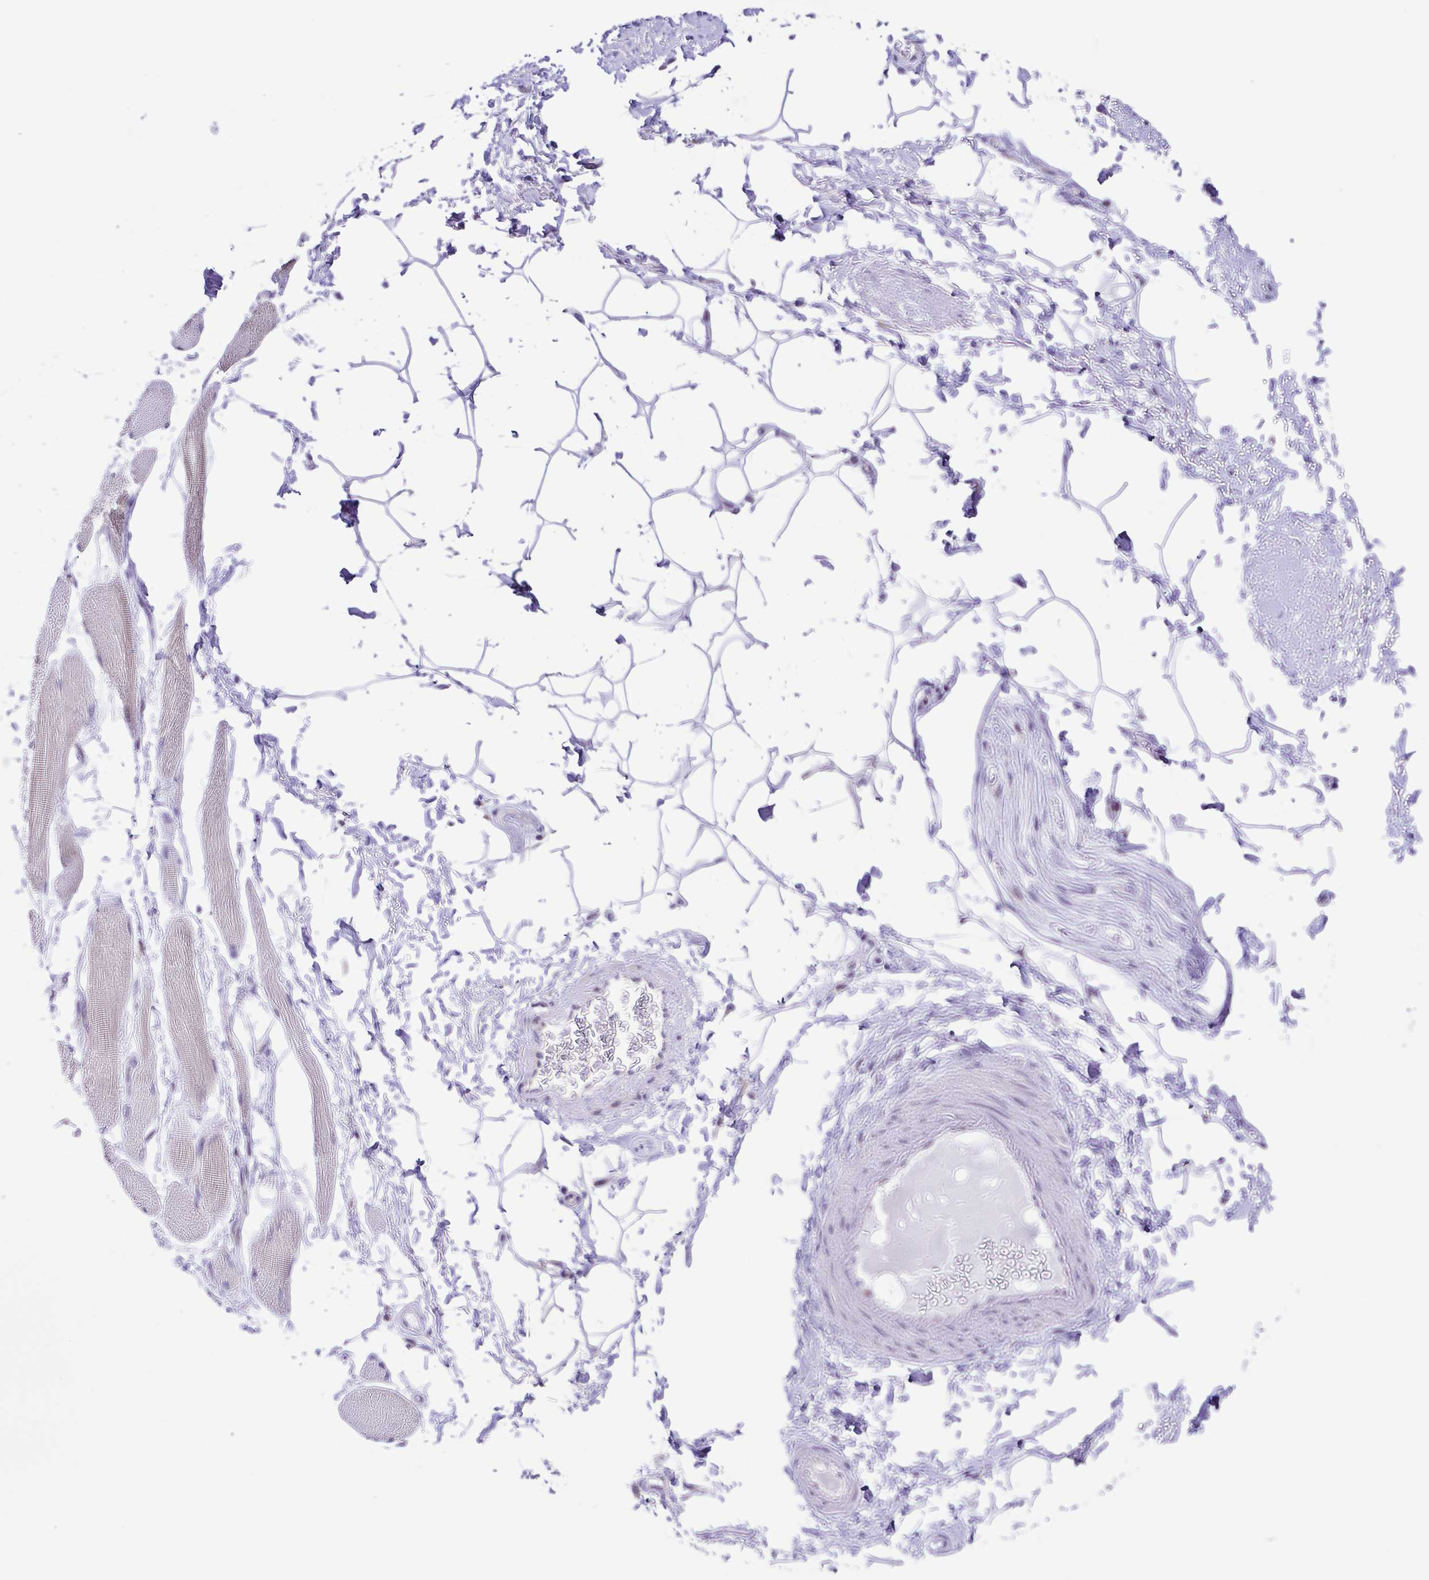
{"staining": {"intensity": "negative", "quantity": "none", "location": "none"}, "tissue": "adipose tissue", "cell_type": "Adipocytes", "image_type": "normal", "snomed": [{"axis": "morphology", "description": "Normal tissue, NOS"}, {"axis": "topography", "description": "Peripheral nerve tissue"}], "caption": "Photomicrograph shows no significant protein positivity in adipocytes of benign adipose tissue.", "gene": "ENSG00000286022", "patient": {"sex": "male", "age": 51}}